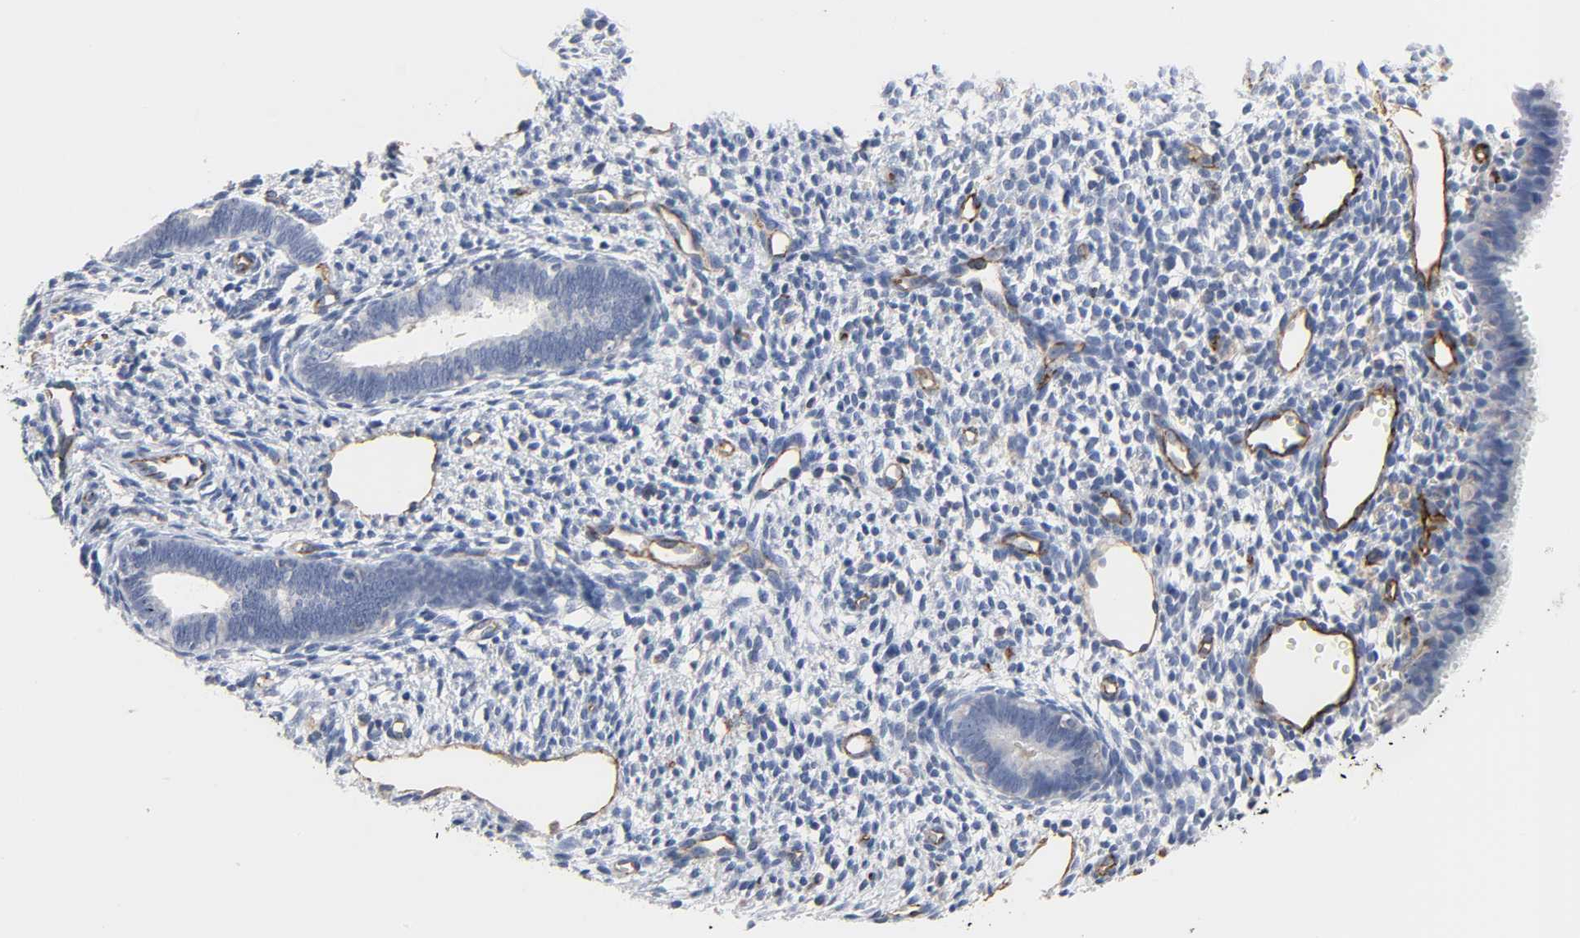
{"staining": {"intensity": "negative", "quantity": "none", "location": "none"}, "tissue": "endometrium", "cell_type": "Cells in endometrial stroma", "image_type": "normal", "snomed": [{"axis": "morphology", "description": "Normal tissue, NOS"}, {"axis": "topography", "description": "Endometrium"}], "caption": "An IHC micrograph of unremarkable endometrium is shown. There is no staining in cells in endometrial stroma of endometrium.", "gene": "PECAM1", "patient": {"sex": "female", "age": 27}}